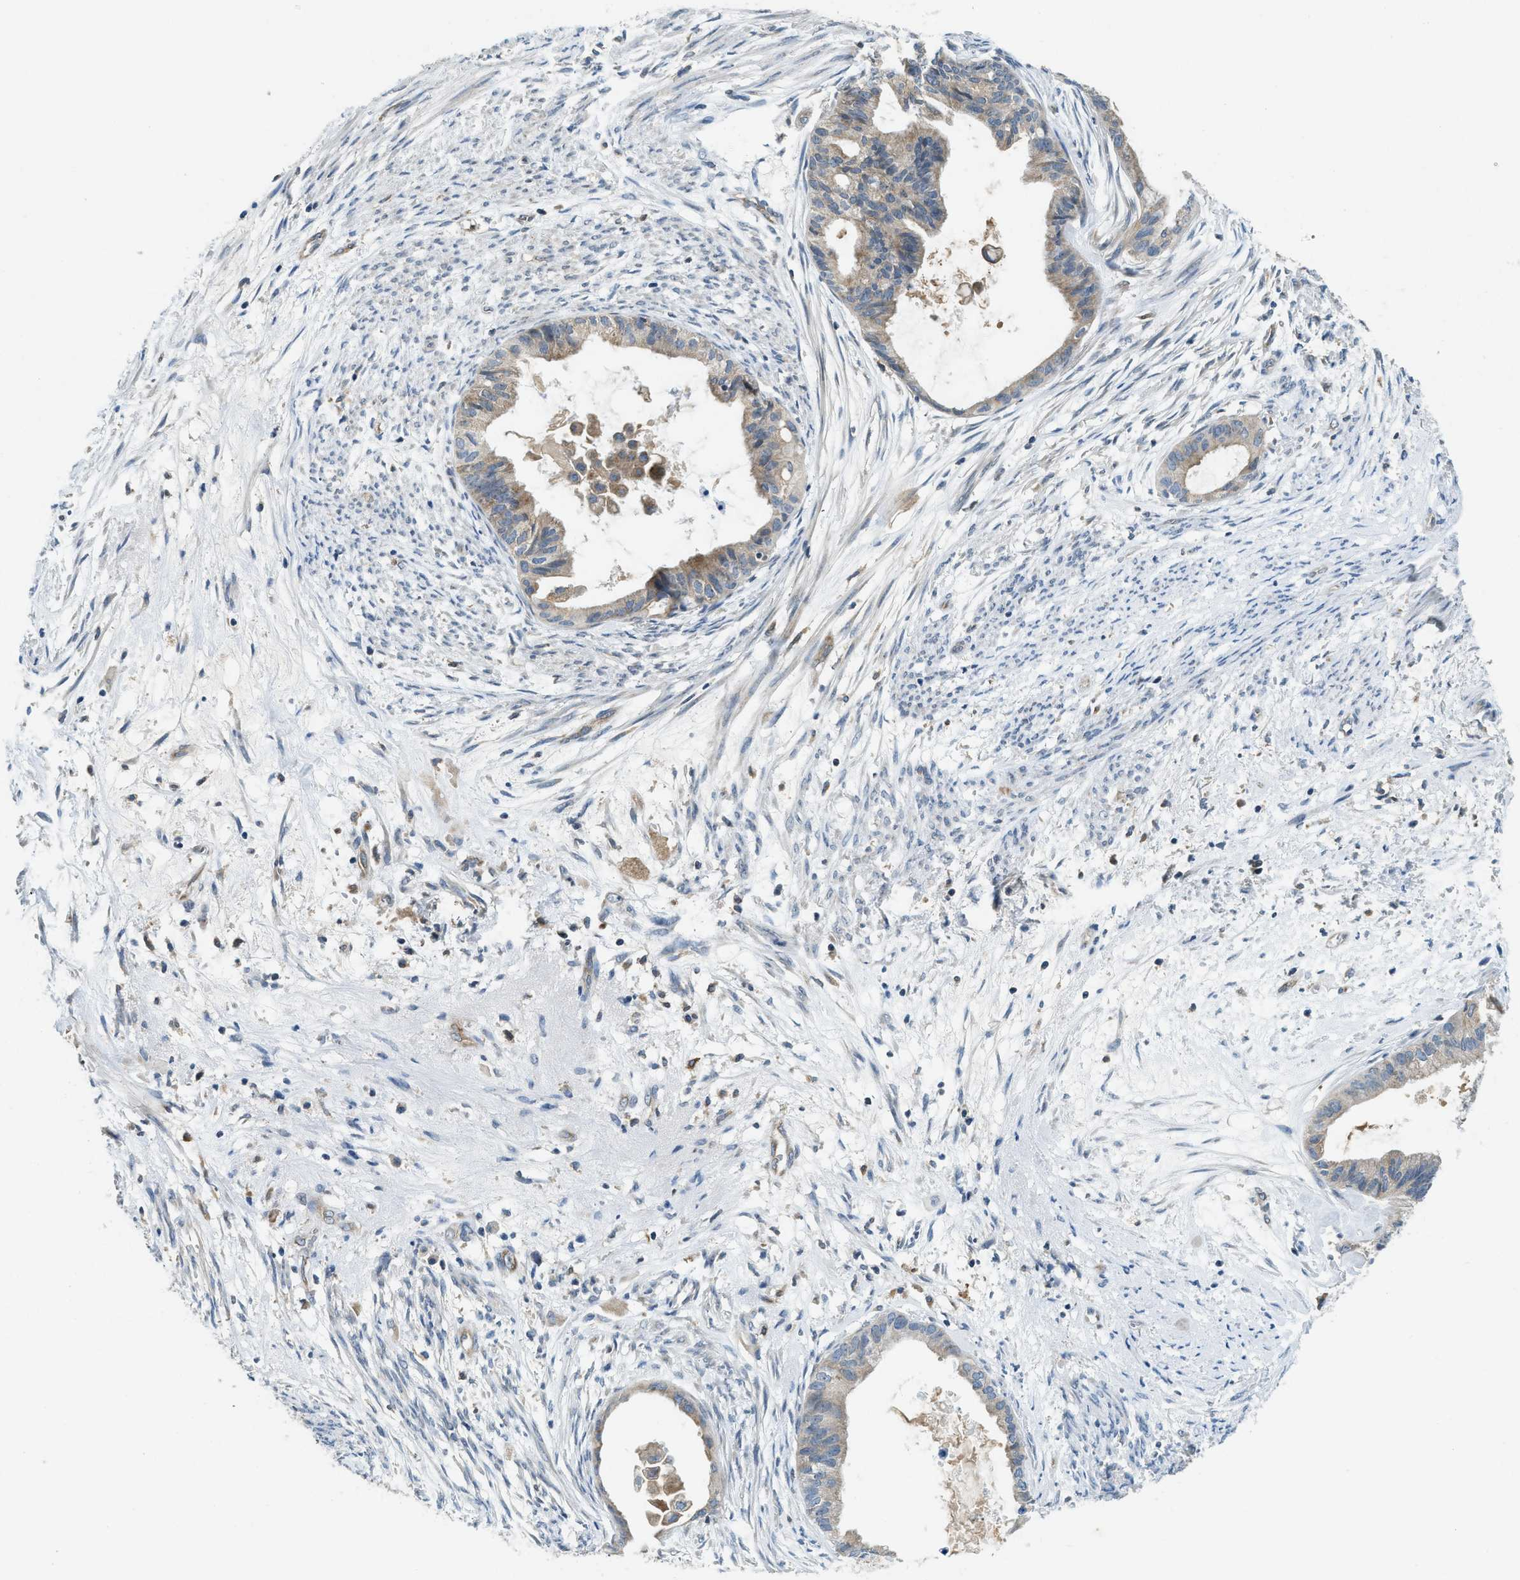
{"staining": {"intensity": "weak", "quantity": ">75%", "location": "cytoplasmic/membranous"}, "tissue": "cervical cancer", "cell_type": "Tumor cells", "image_type": "cancer", "snomed": [{"axis": "morphology", "description": "Normal tissue, NOS"}, {"axis": "morphology", "description": "Adenocarcinoma, NOS"}, {"axis": "topography", "description": "Cervix"}, {"axis": "topography", "description": "Endometrium"}], "caption": "Immunohistochemical staining of human cervical cancer displays low levels of weak cytoplasmic/membranous protein staining in about >75% of tumor cells.", "gene": "BCAP31", "patient": {"sex": "female", "age": 86}}